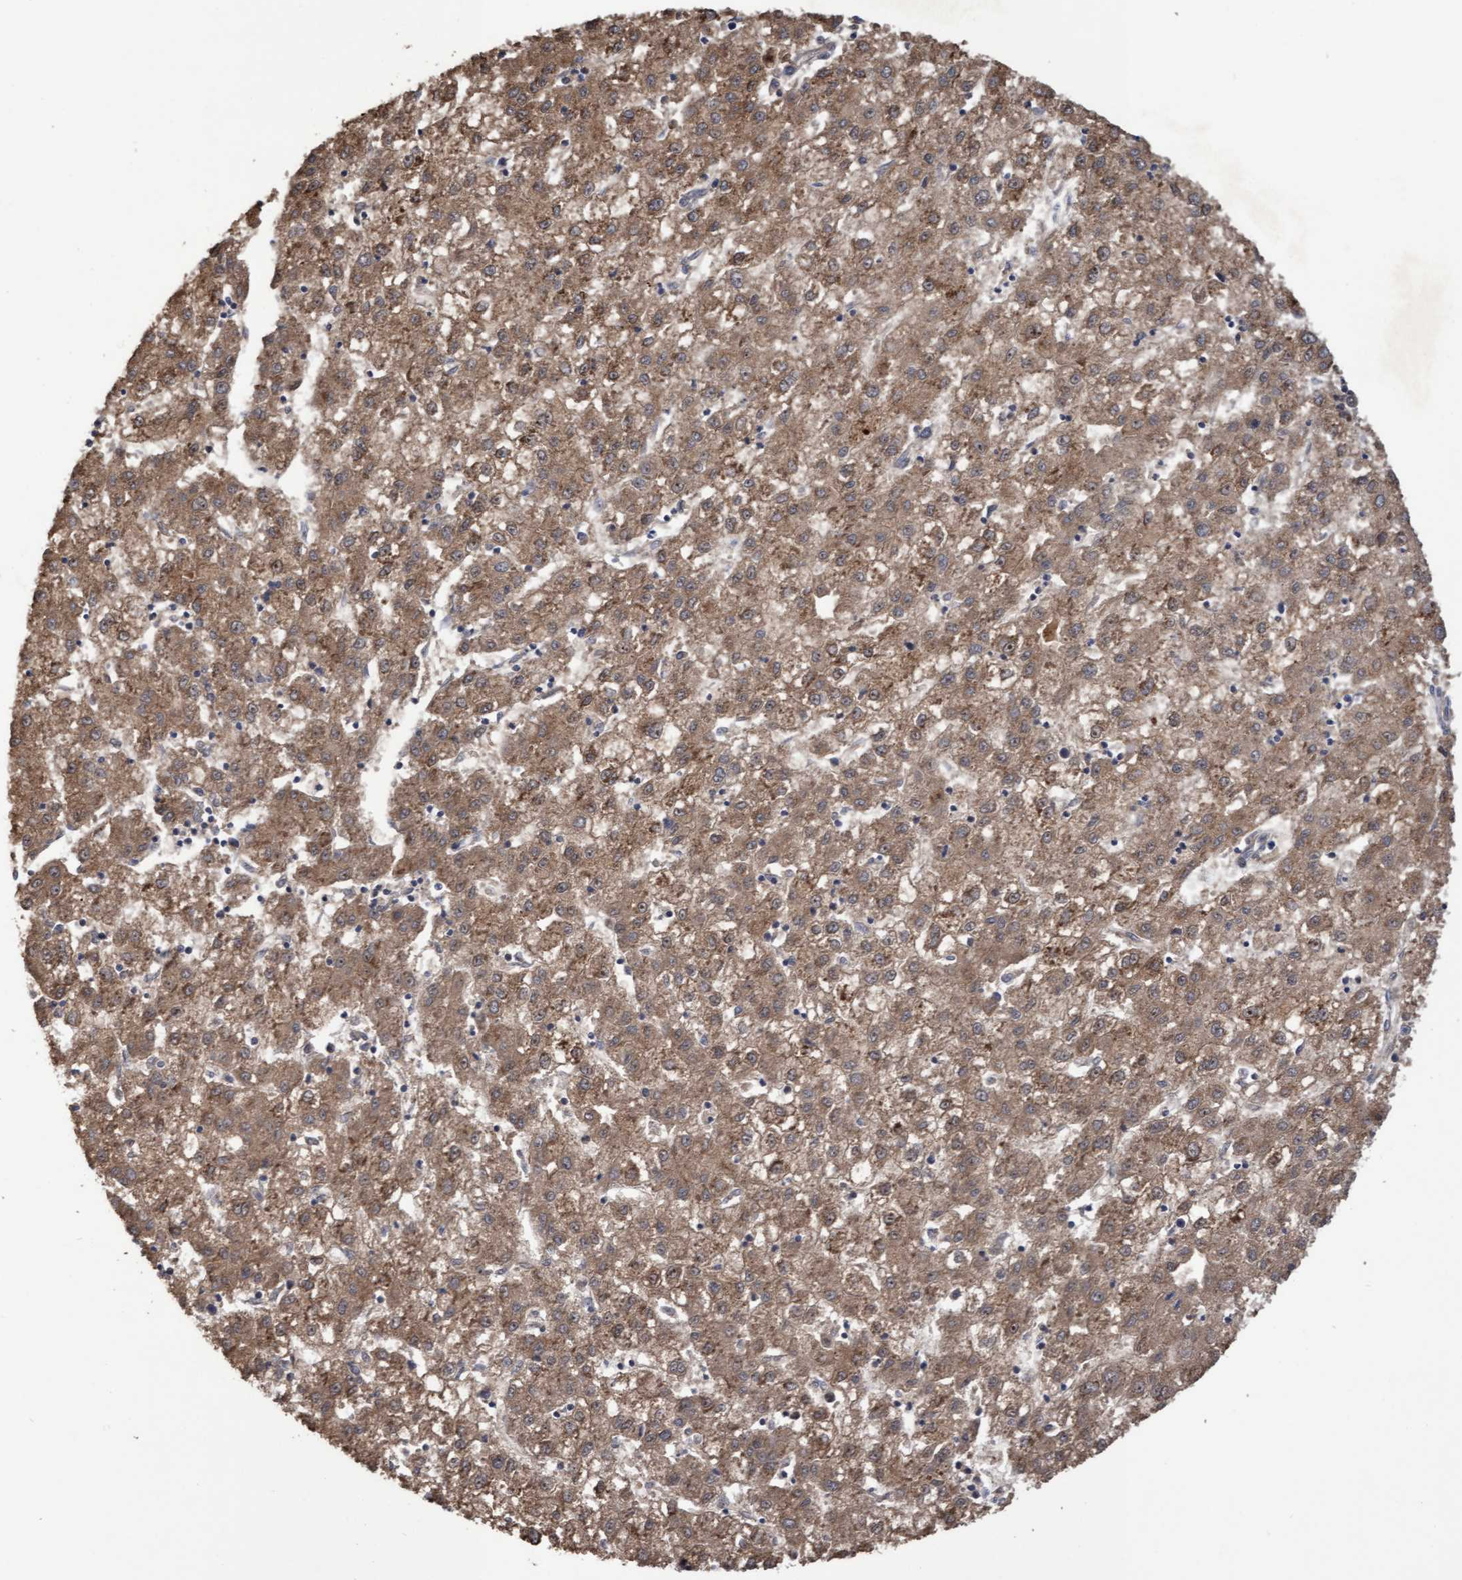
{"staining": {"intensity": "moderate", "quantity": ">75%", "location": "cytoplasmic/membranous"}, "tissue": "liver cancer", "cell_type": "Tumor cells", "image_type": "cancer", "snomed": [{"axis": "morphology", "description": "Carcinoma, Hepatocellular, NOS"}, {"axis": "topography", "description": "Liver"}], "caption": "Moderate cytoplasmic/membranous expression for a protein is seen in about >75% of tumor cells of liver cancer using immunohistochemistry (IHC).", "gene": "ELP5", "patient": {"sex": "male", "age": 72}}